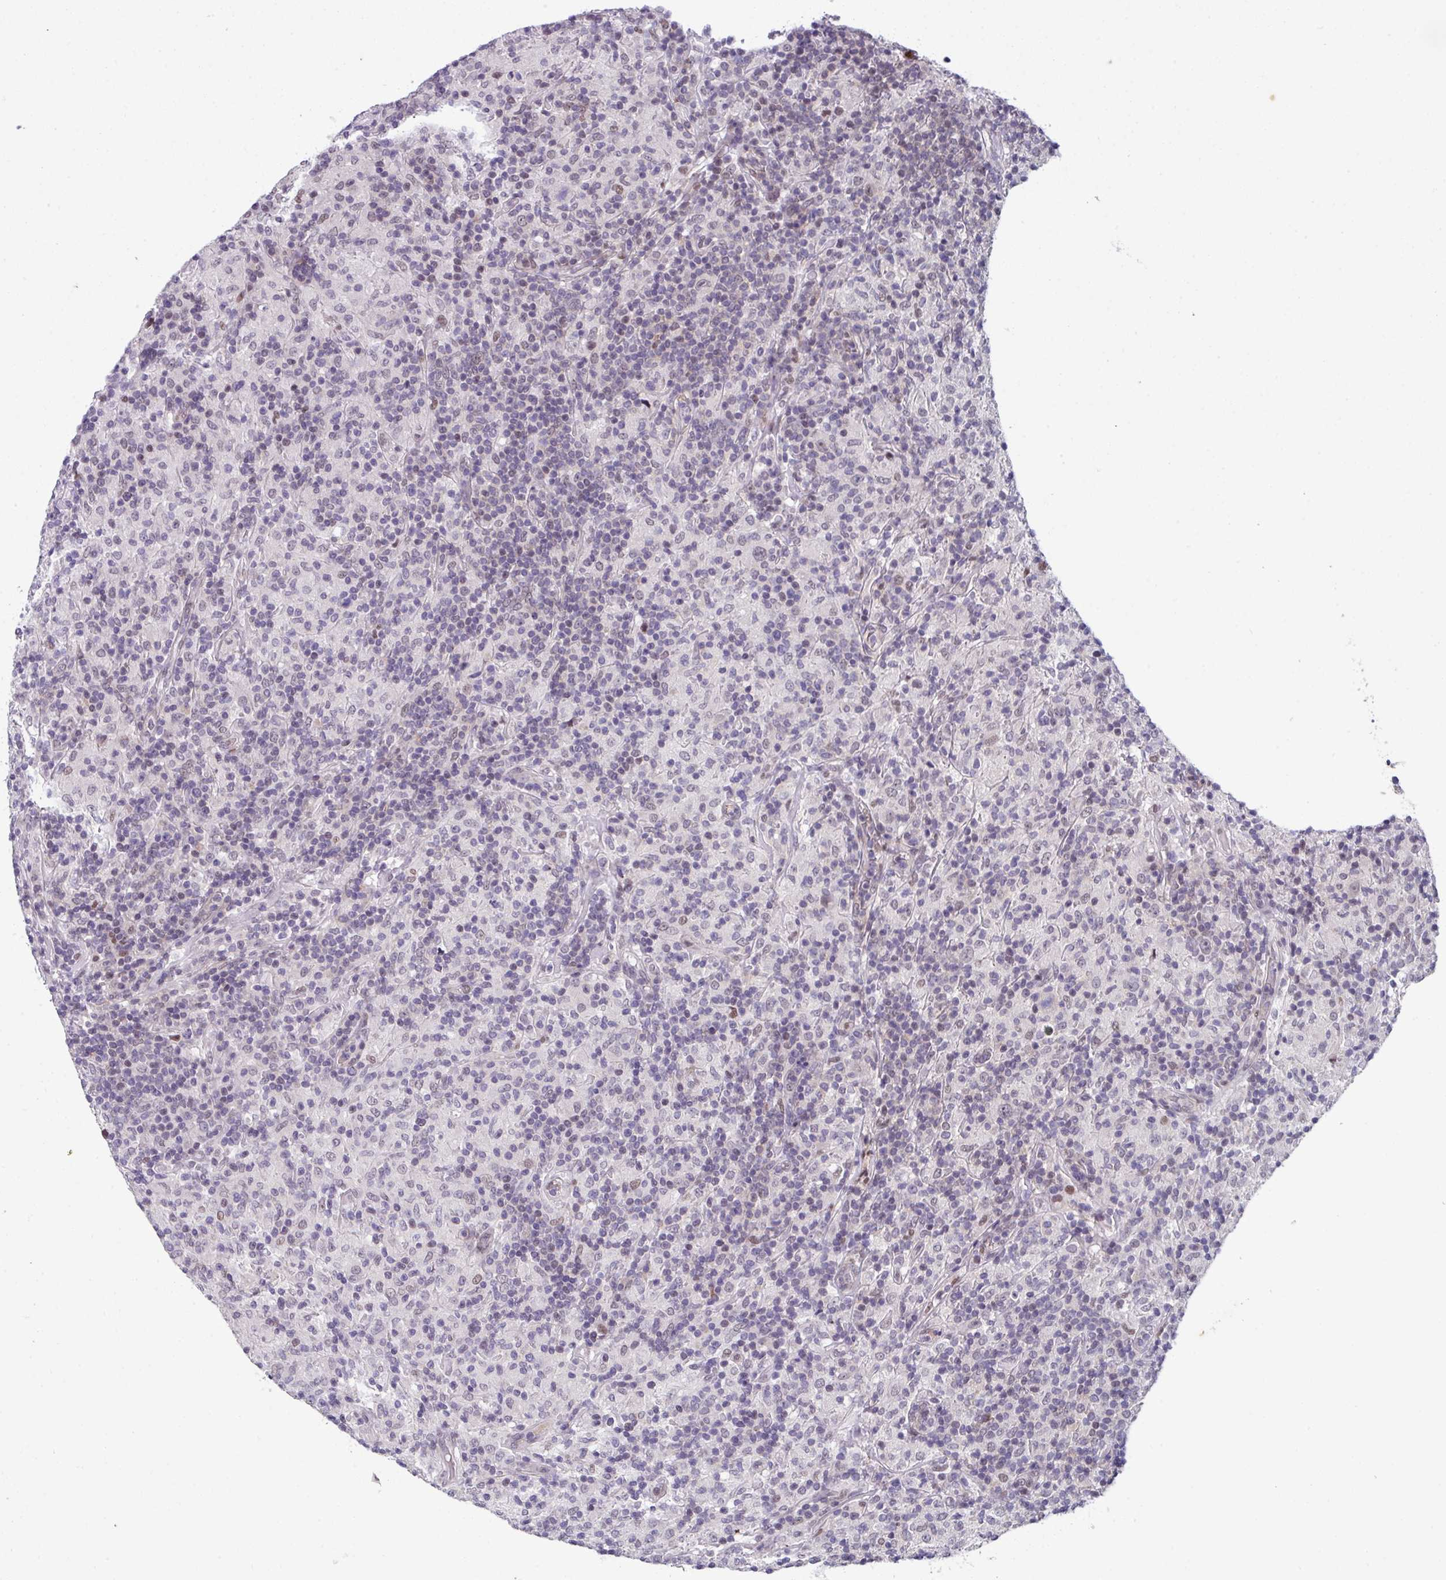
{"staining": {"intensity": "negative", "quantity": "none", "location": "none"}, "tissue": "lymphoma", "cell_type": "Tumor cells", "image_type": "cancer", "snomed": [{"axis": "morphology", "description": "Hodgkin's disease, NOS"}, {"axis": "topography", "description": "Lymph node"}], "caption": "A micrograph of lymphoma stained for a protein exhibits no brown staining in tumor cells.", "gene": "ZFP3", "patient": {"sex": "male", "age": 70}}